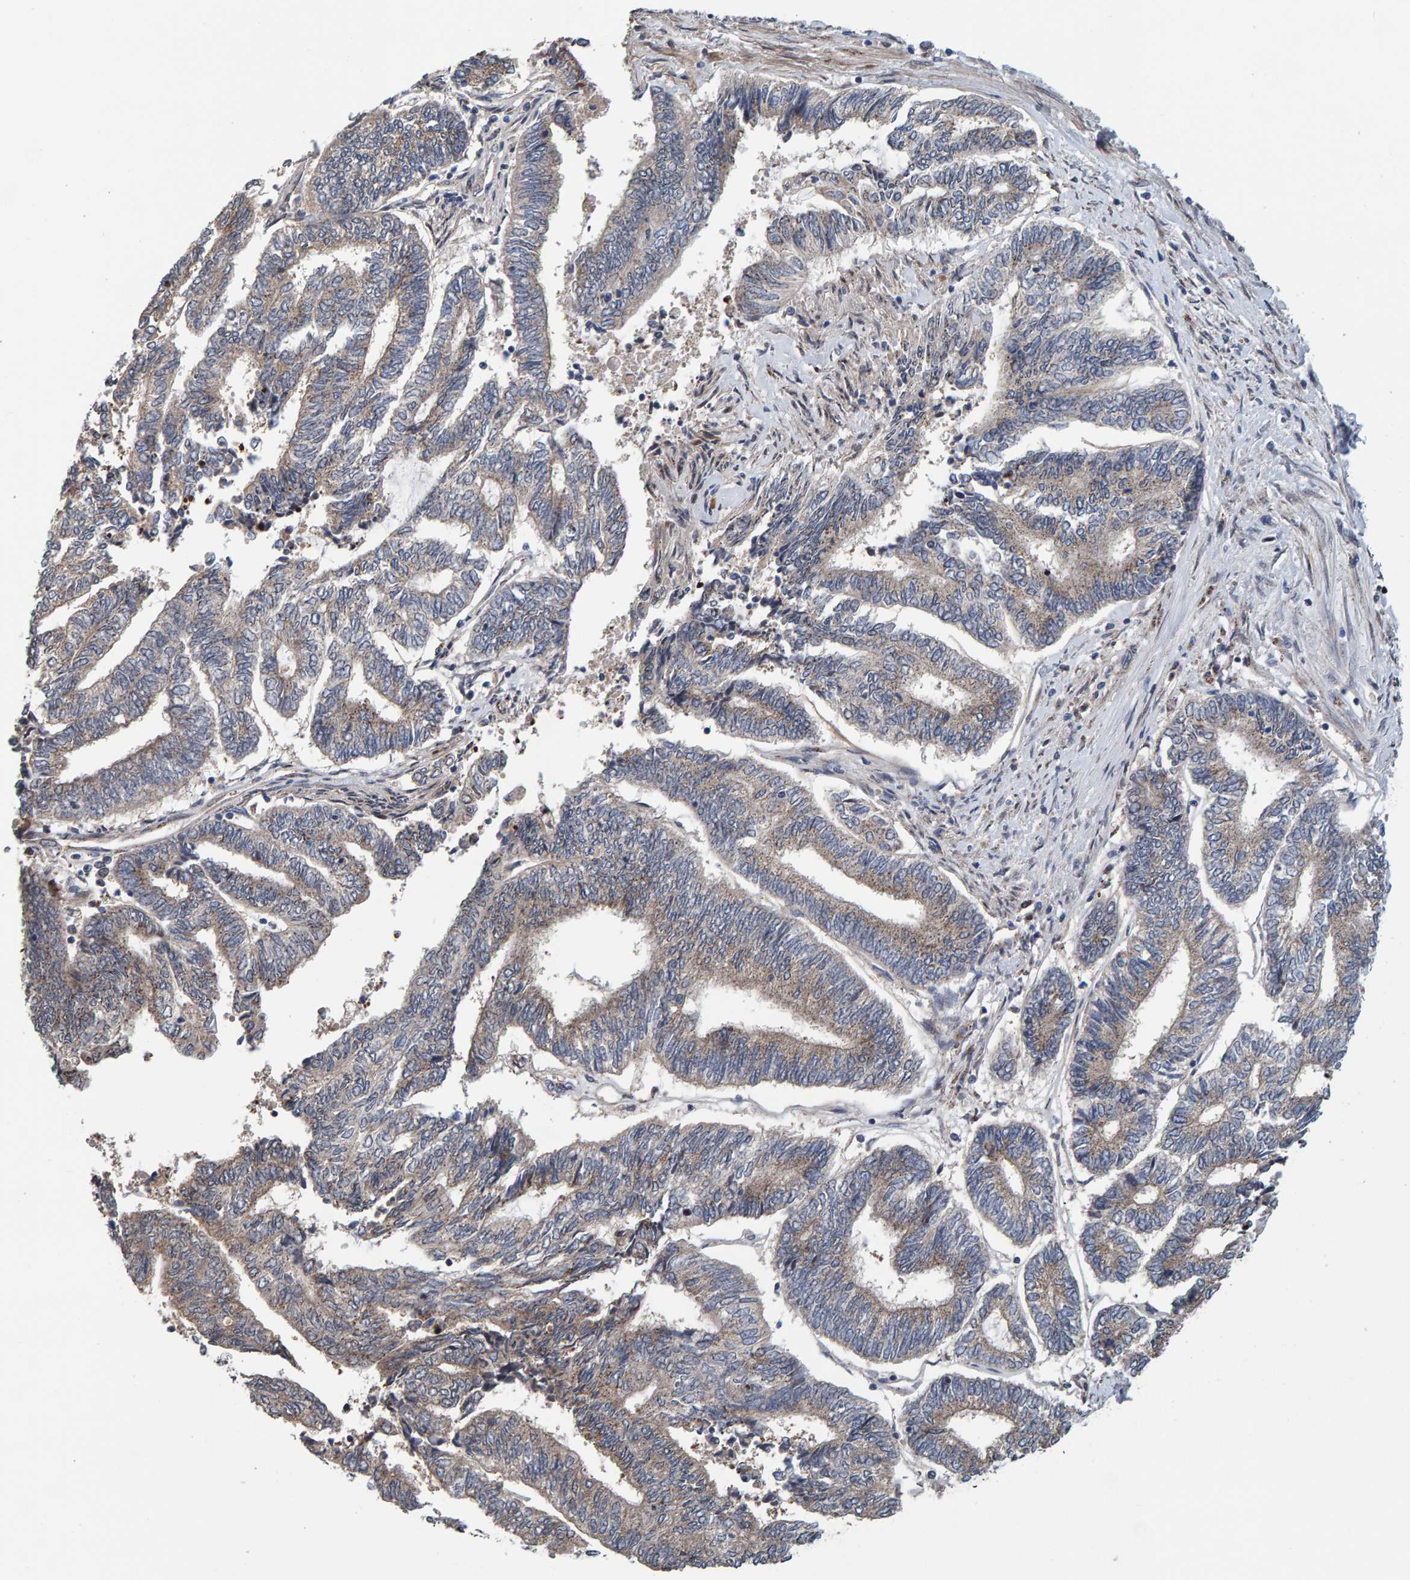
{"staining": {"intensity": "weak", "quantity": "25%-75%", "location": "cytoplasmic/membranous"}, "tissue": "endometrial cancer", "cell_type": "Tumor cells", "image_type": "cancer", "snomed": [{"axis": "morphology", "description": "Adenocarcinoma, NOS"}, {"axis": "topography", "description": "Uterus"}, {"axis": "topography", "description": "Endometrium"}], "caption": "A low amount of weak cytoplasmic/membranous expression is identified in about 25%-75% of tumor cells in endometrial cancer (adenocarcinoma) tissue.", "gene": "CCDC25", "patient": {"sex": "female", "age": 70}}